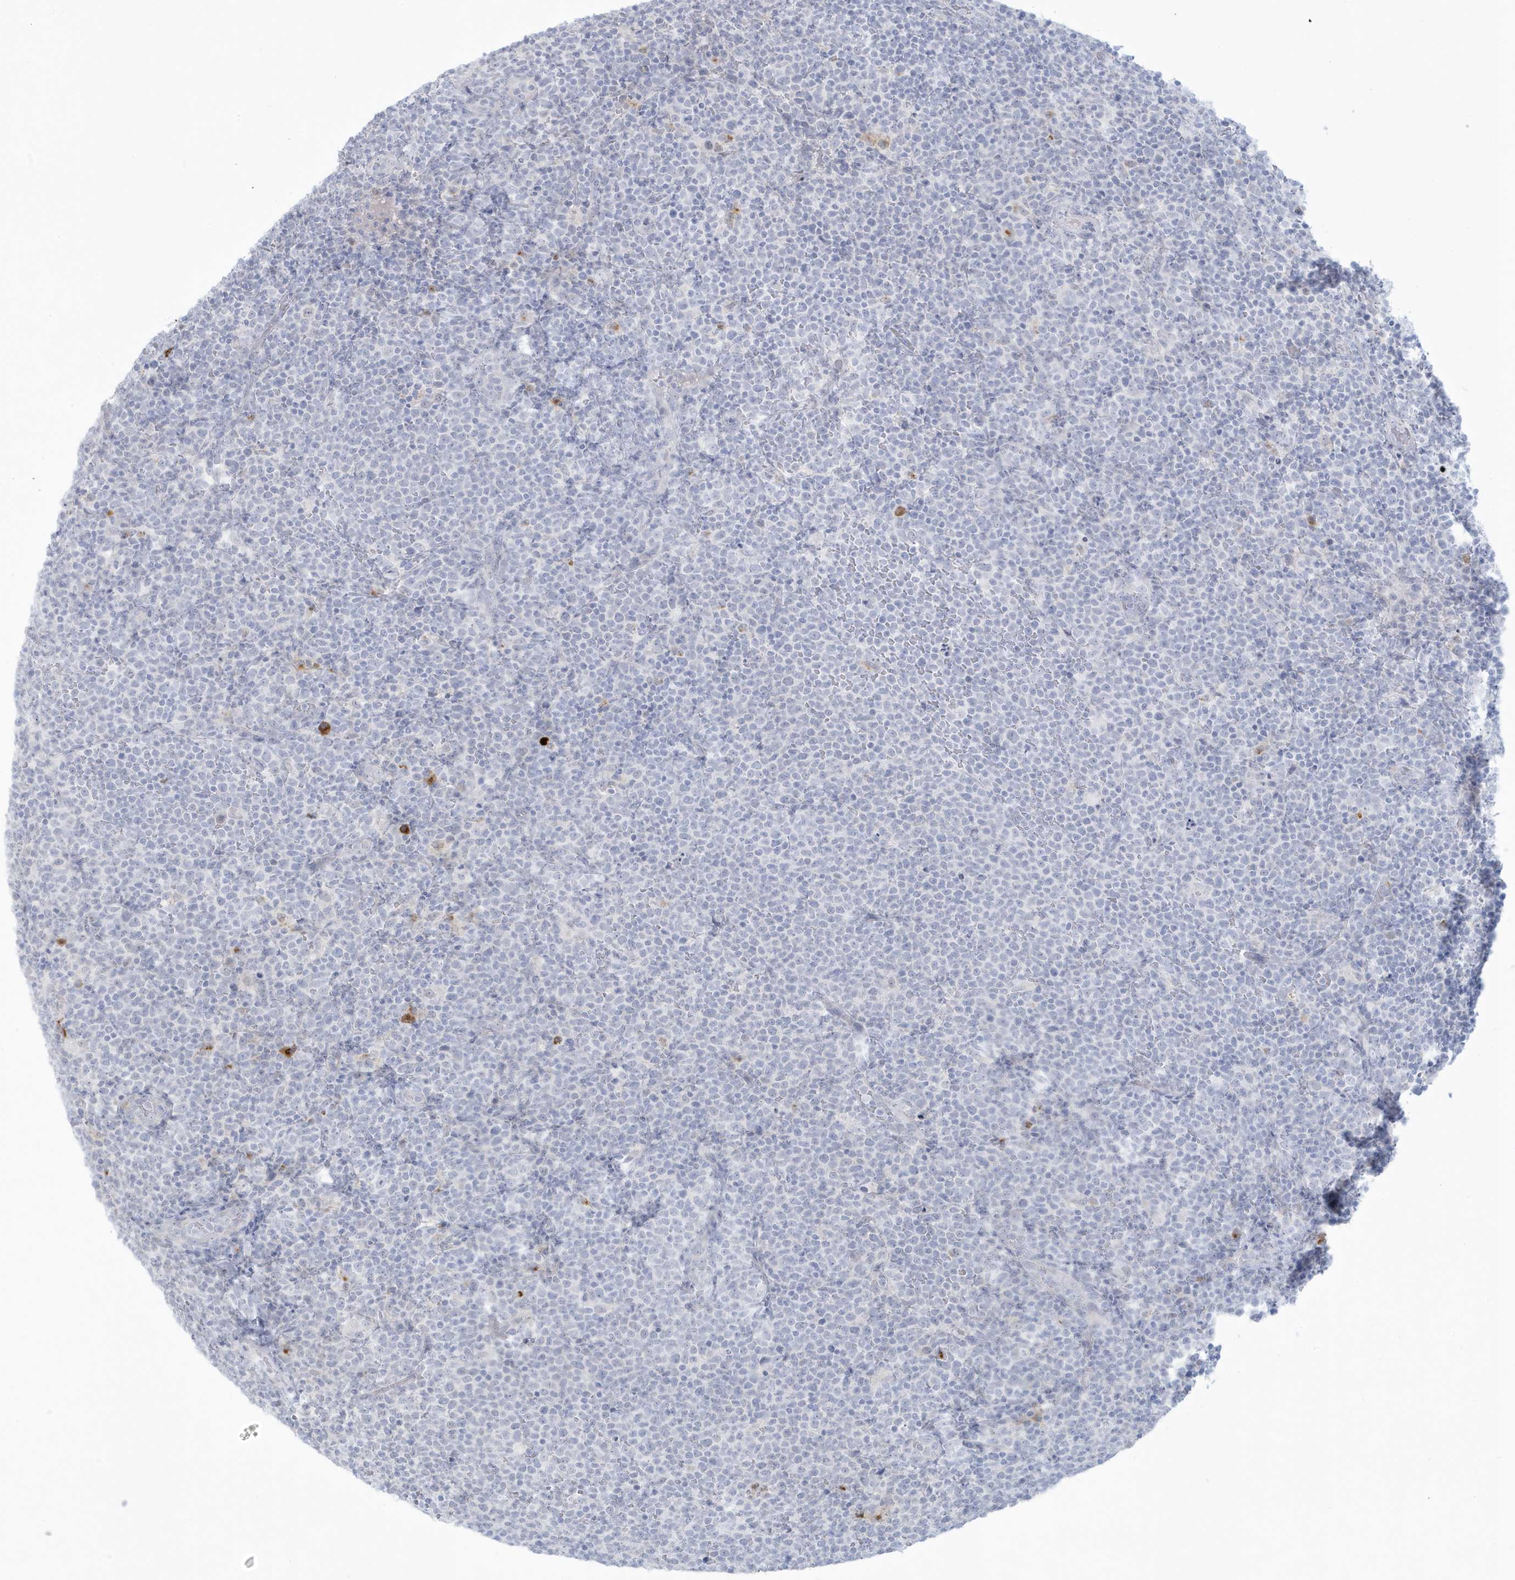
{"staining": {"intensity": "negative", "quantity": "none", "location": "none"}, "tissue": "lymphoma", "cell_type": "Tumor cells", "image_type": "cancer", "snomed": [{"axis": "morphology", "description": "Malignant lymphoma, non-Hodgkin's type, High grade"}, {"axis": "topography", "description": "Lymph node"}], "caption": "This is an immunohistochemistry micrograph of malignant lymphoma, non-Hodgkin's type (high-grade). There is no staining in tumor cells.", "gene": "HERC6", "patient": {"sex": "male", "age": 61}}